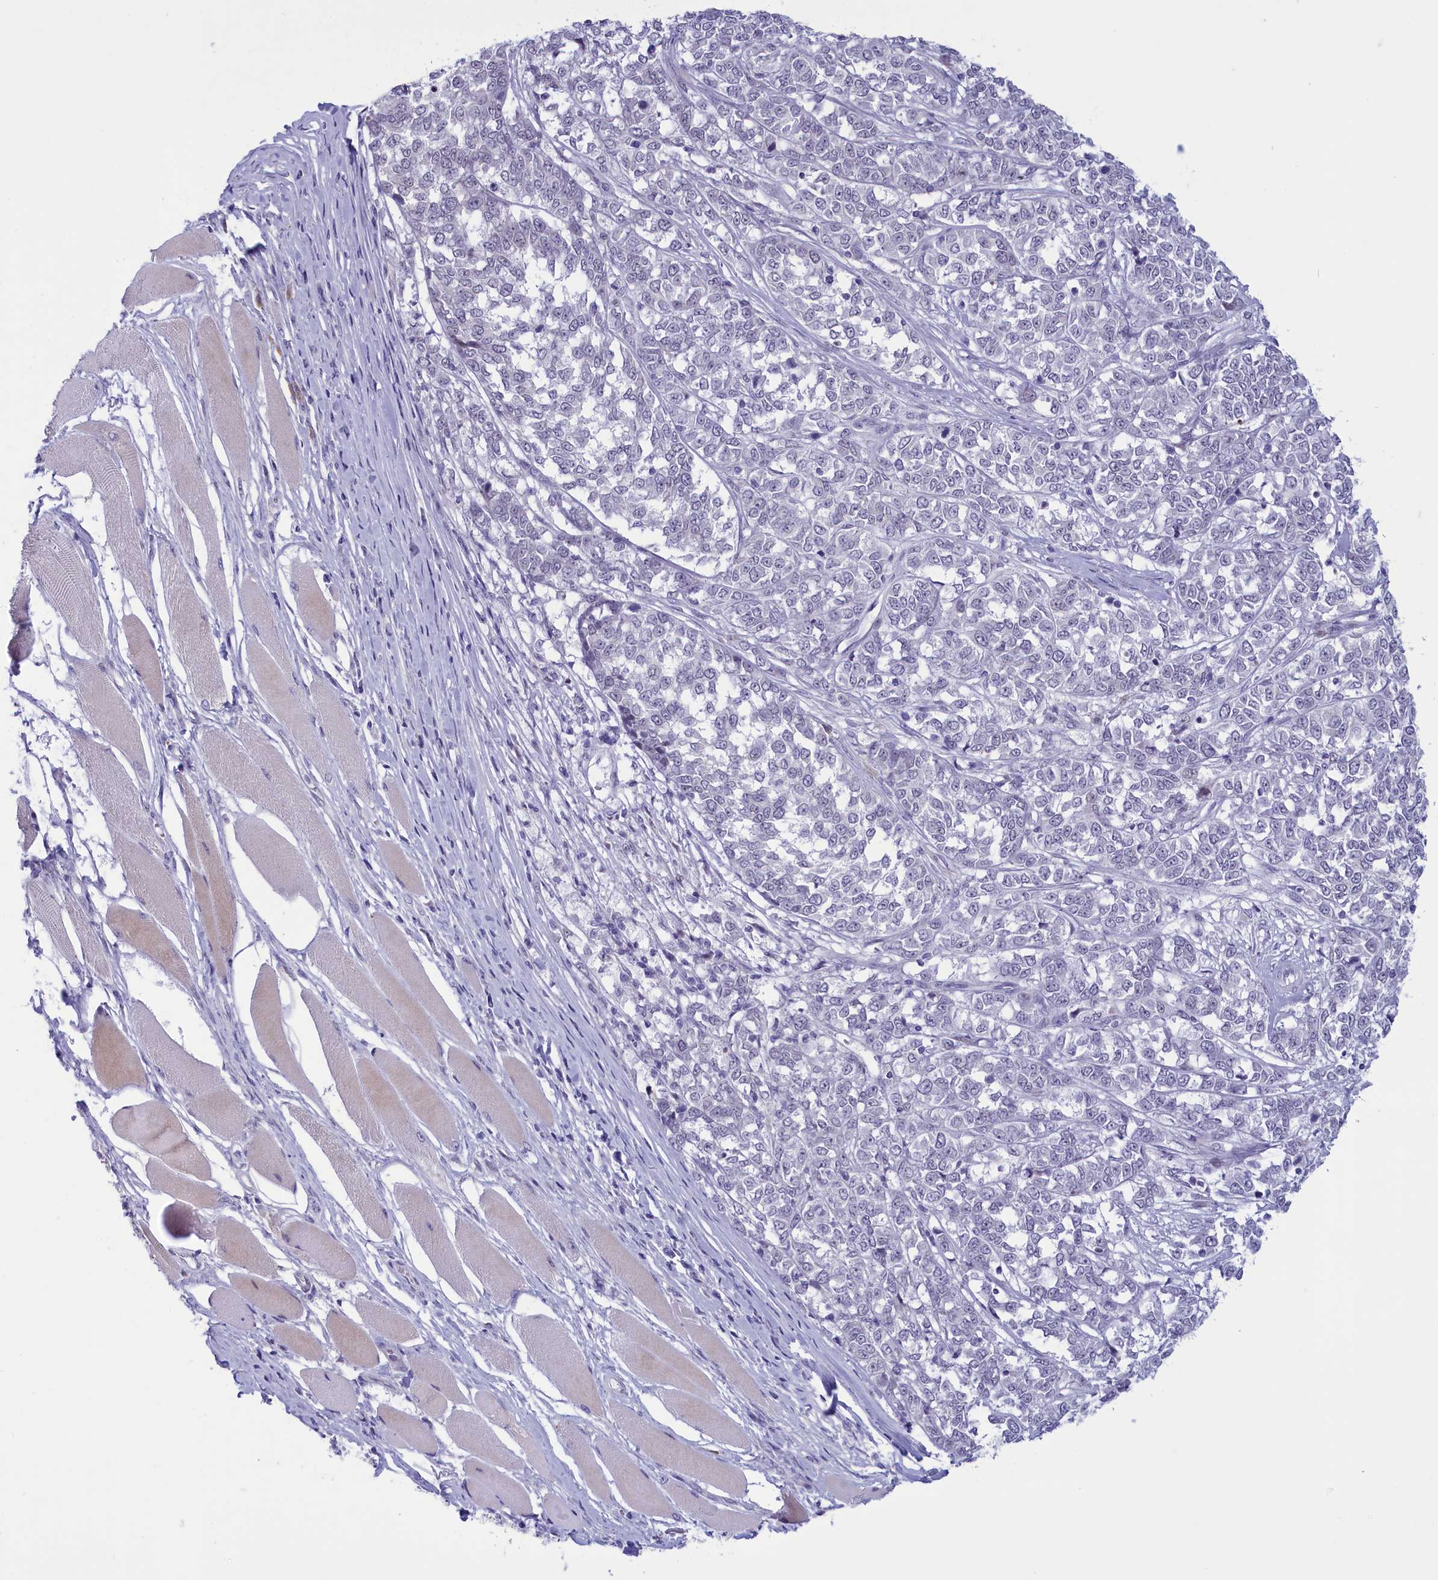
{"staining": {"intensity": "negative", "quantity": "none", "location": "none"}, "tissue": "melanoma", "cell_type": "Tumor cells", "image_type": "cancer", "snomed": [{"axis": "morphology", "description": "Malignant melanoma, NOS"}, {"axis": "topography", "description": "Skin"}], "caption": "A high-resolution micrograph shows immunohistochemistry (IHC) staining of melanoma, which demonstrates no significant expression in tumor cells.", "gene": "ELOA2", "patient": {"sex": "female", "age": 72}}